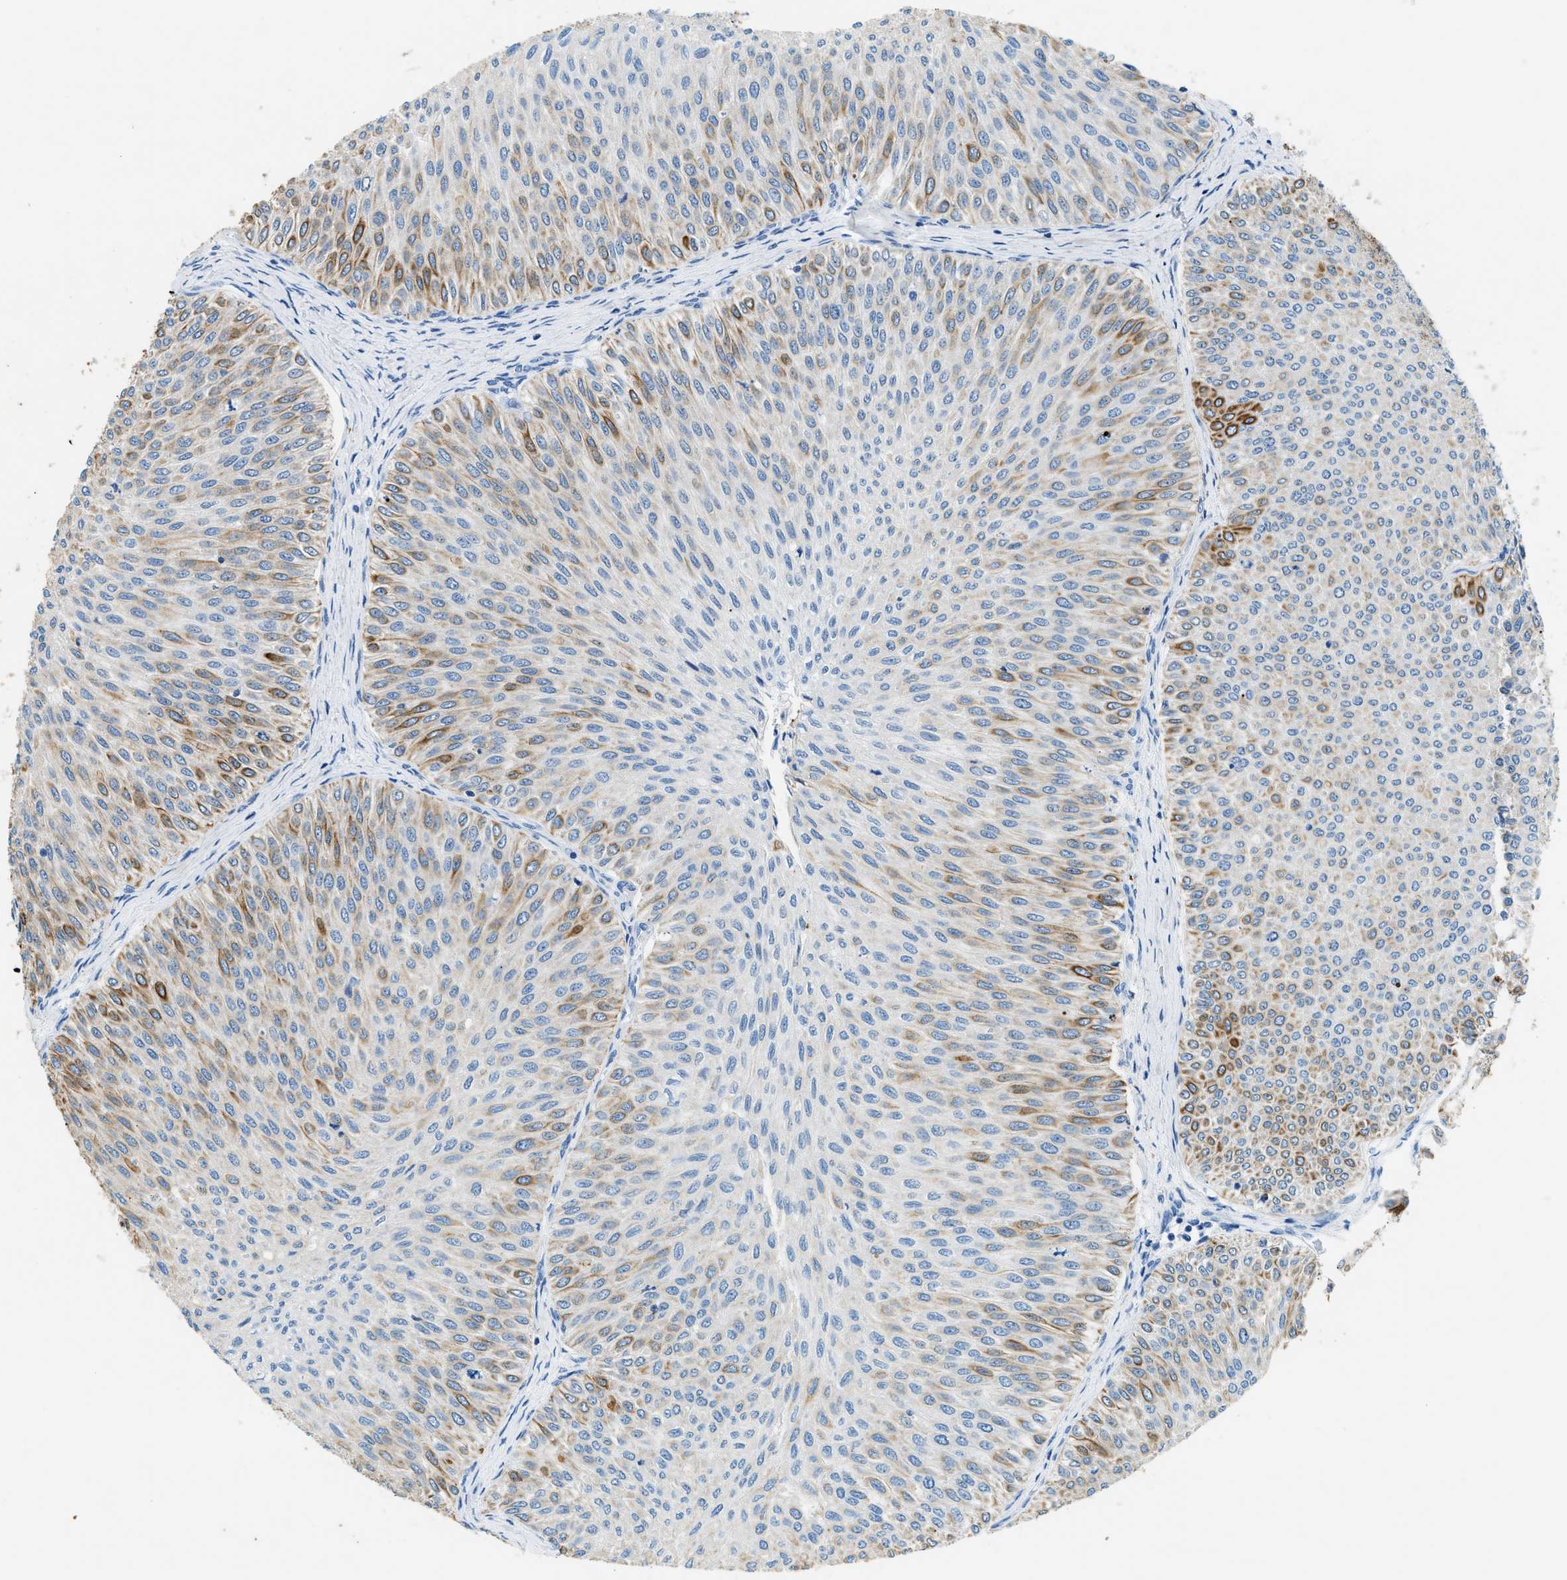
{"staining": {"intensity": "moderate", "quantity": "<25%", "location": "cytoplasmic/membranous"}, "tissue": "urothelial cancer", "cell_type": "Tumor cells", "image_type": "cancer", "snomed": [{"axis": "morphology", "description": "Urothelial carcinoma, Low grade"}, {"axis": "topography", "description": "Urinary bladder"}], "caption": "Low-grade urothelial carcinoma stained for a protein reveals moderate cytoplasmic/membranous positivity in tumor cells.", "gene": "CFAP20", "patient": {"sex": "male", "age": 78}}